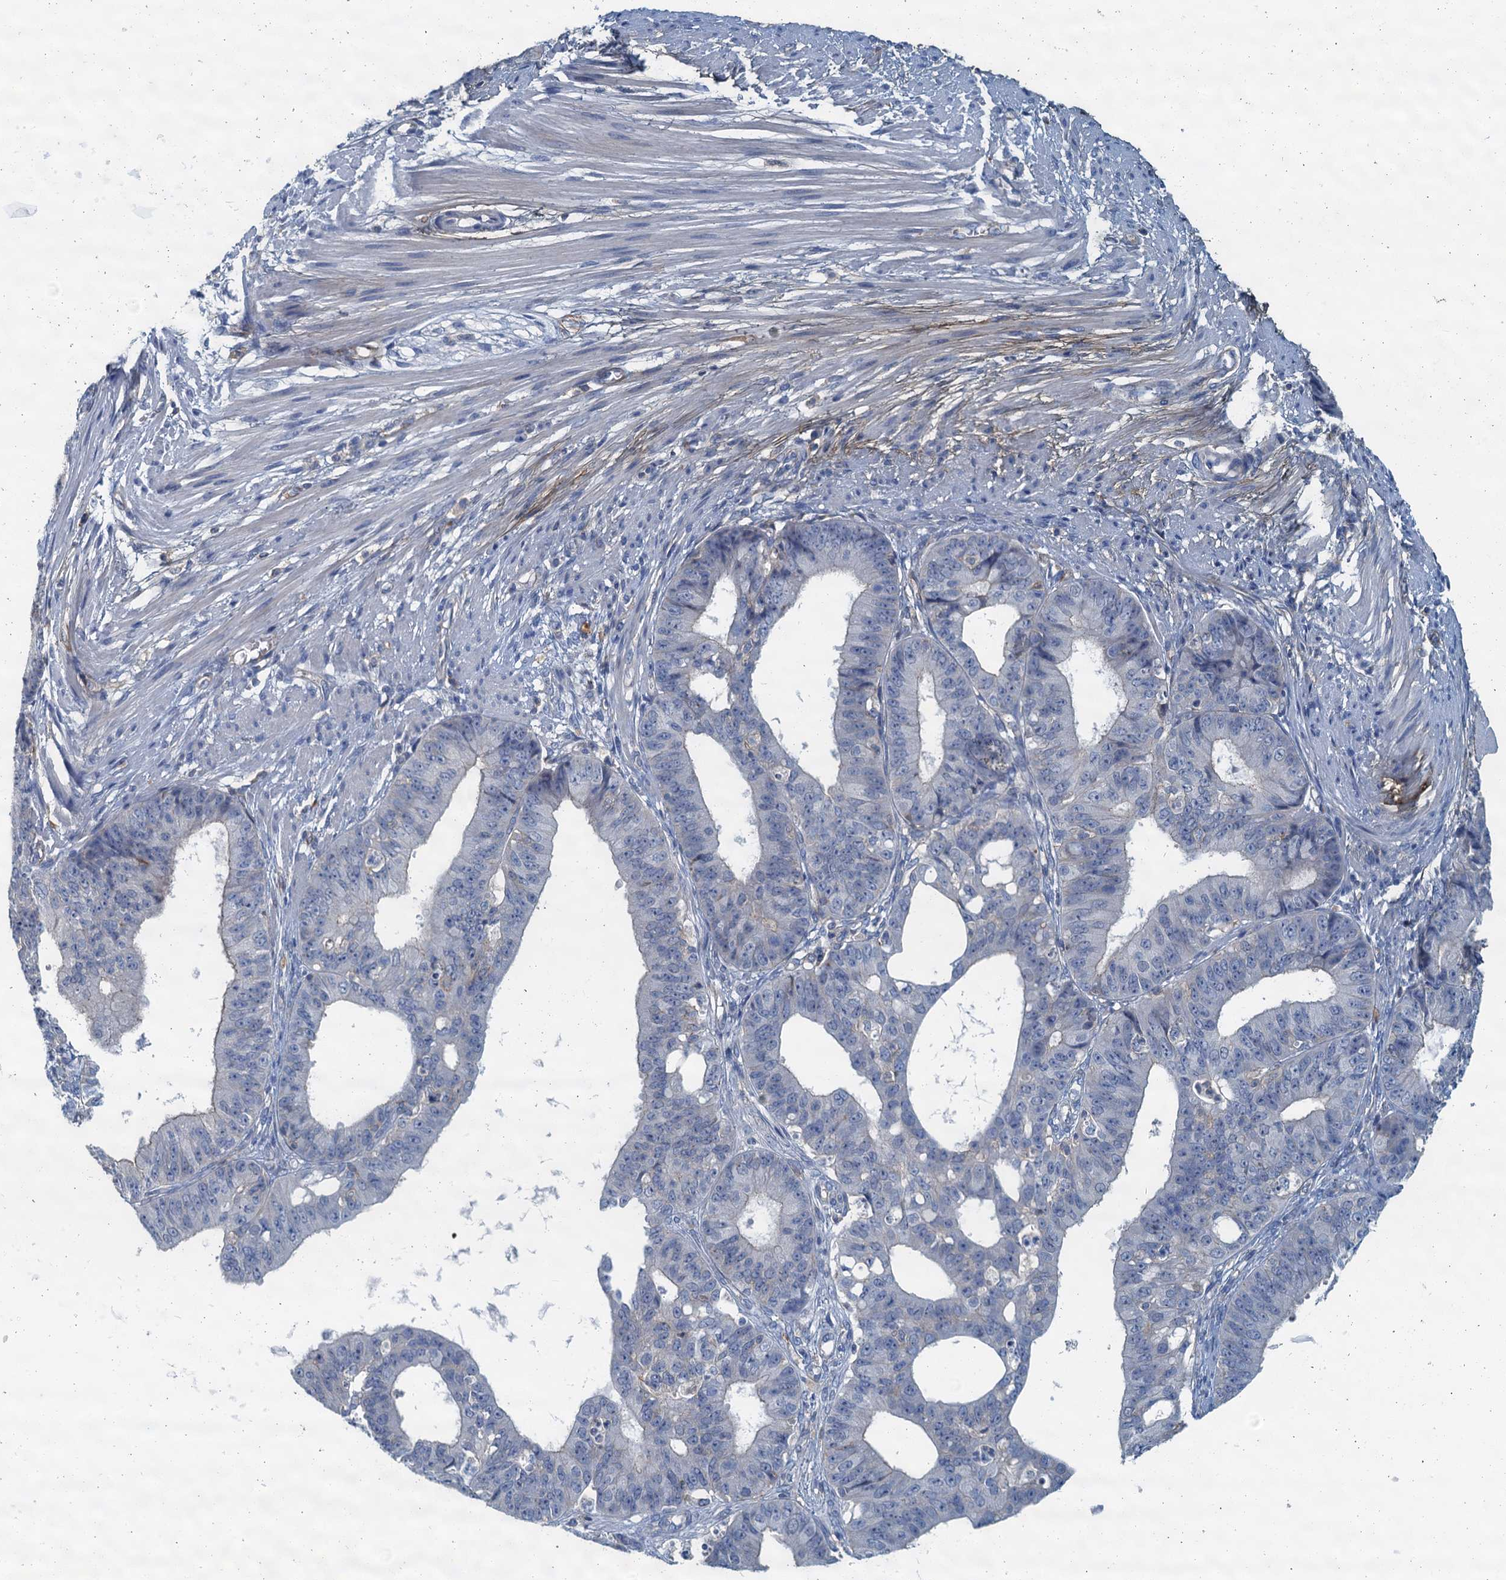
{"staining": {"intensity": "negative", "quantity": "none", "location": "none"}, "tissue": "ovarian cancer", "cell_type": "Tumor cells", "image_type": "cancer", "snomed": [{"axis": "morphology", "description": "Carcinoma, endometroid"}, {"axis": "topography", "description": "Appendix"}, {"axis": "topography", "description": "Ovary"}], "caption": "This is an immunohistochemistry histopathology image of ovarian cancer. There is no expression in tumor cells.", "gene": "THAP10", "patient": {"sex": "female", "age": 42}}